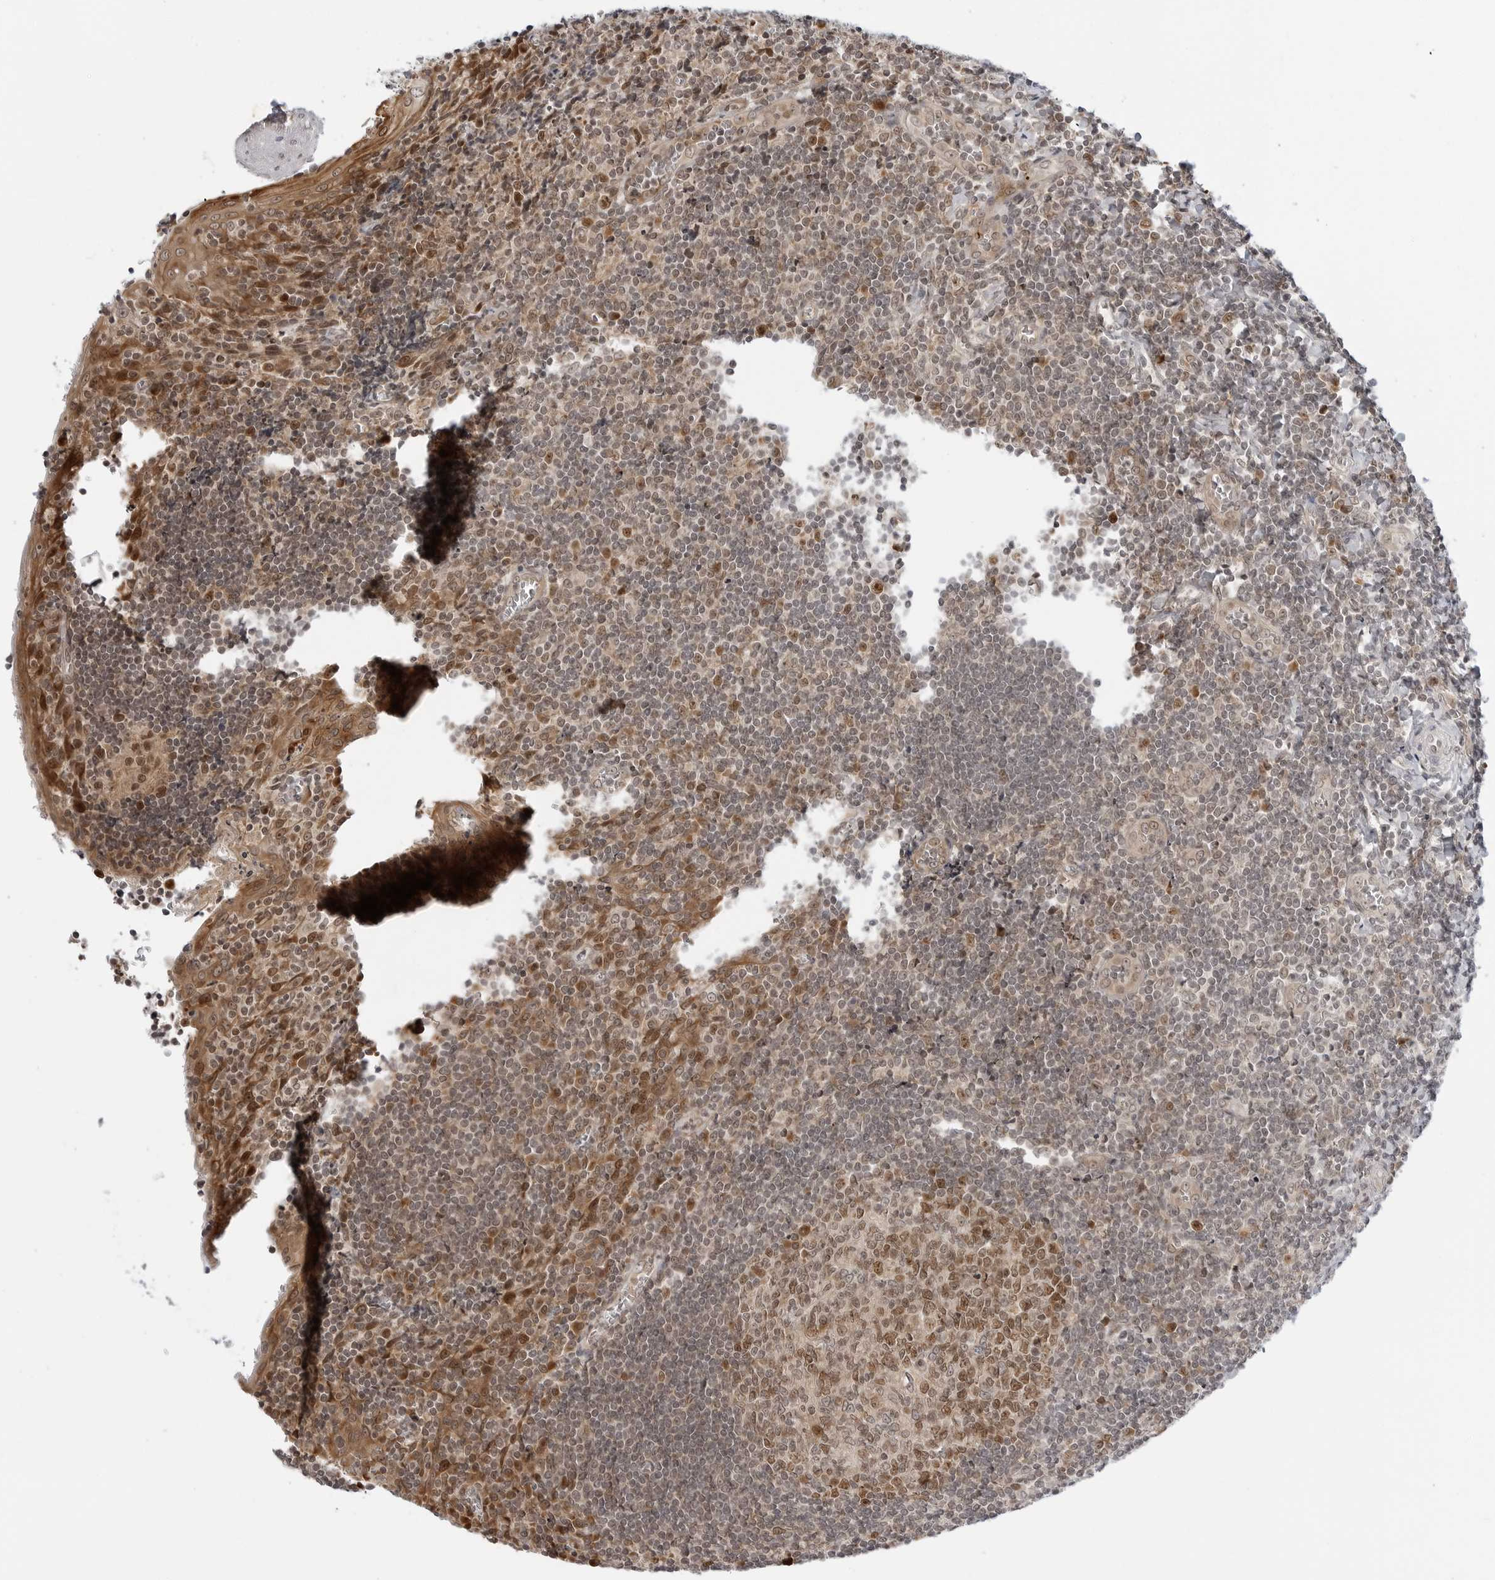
{"staining": {"intensity": "moderate", "quantity": ">75%", "location": "nuclear"}, "tissue": "tonsil", "cell_type": "Germinal center cells", "image_type": "normal", "snomed": [{"axis": "morphology", "description": "Normal tissue, NOS"}, {"axis": "topography", "description": "Tonsil"}], "caption": "High-magnification brightfield microscopy of normal tonsil stained with DAB (brown) and counterstained with hematoxylin (blue). germinal center cells exhibit moderate nuclear staining is identified in approximately>75% of cells.", "gene": "TIPRL", "patient": {"sex": "male", "age": 27}}